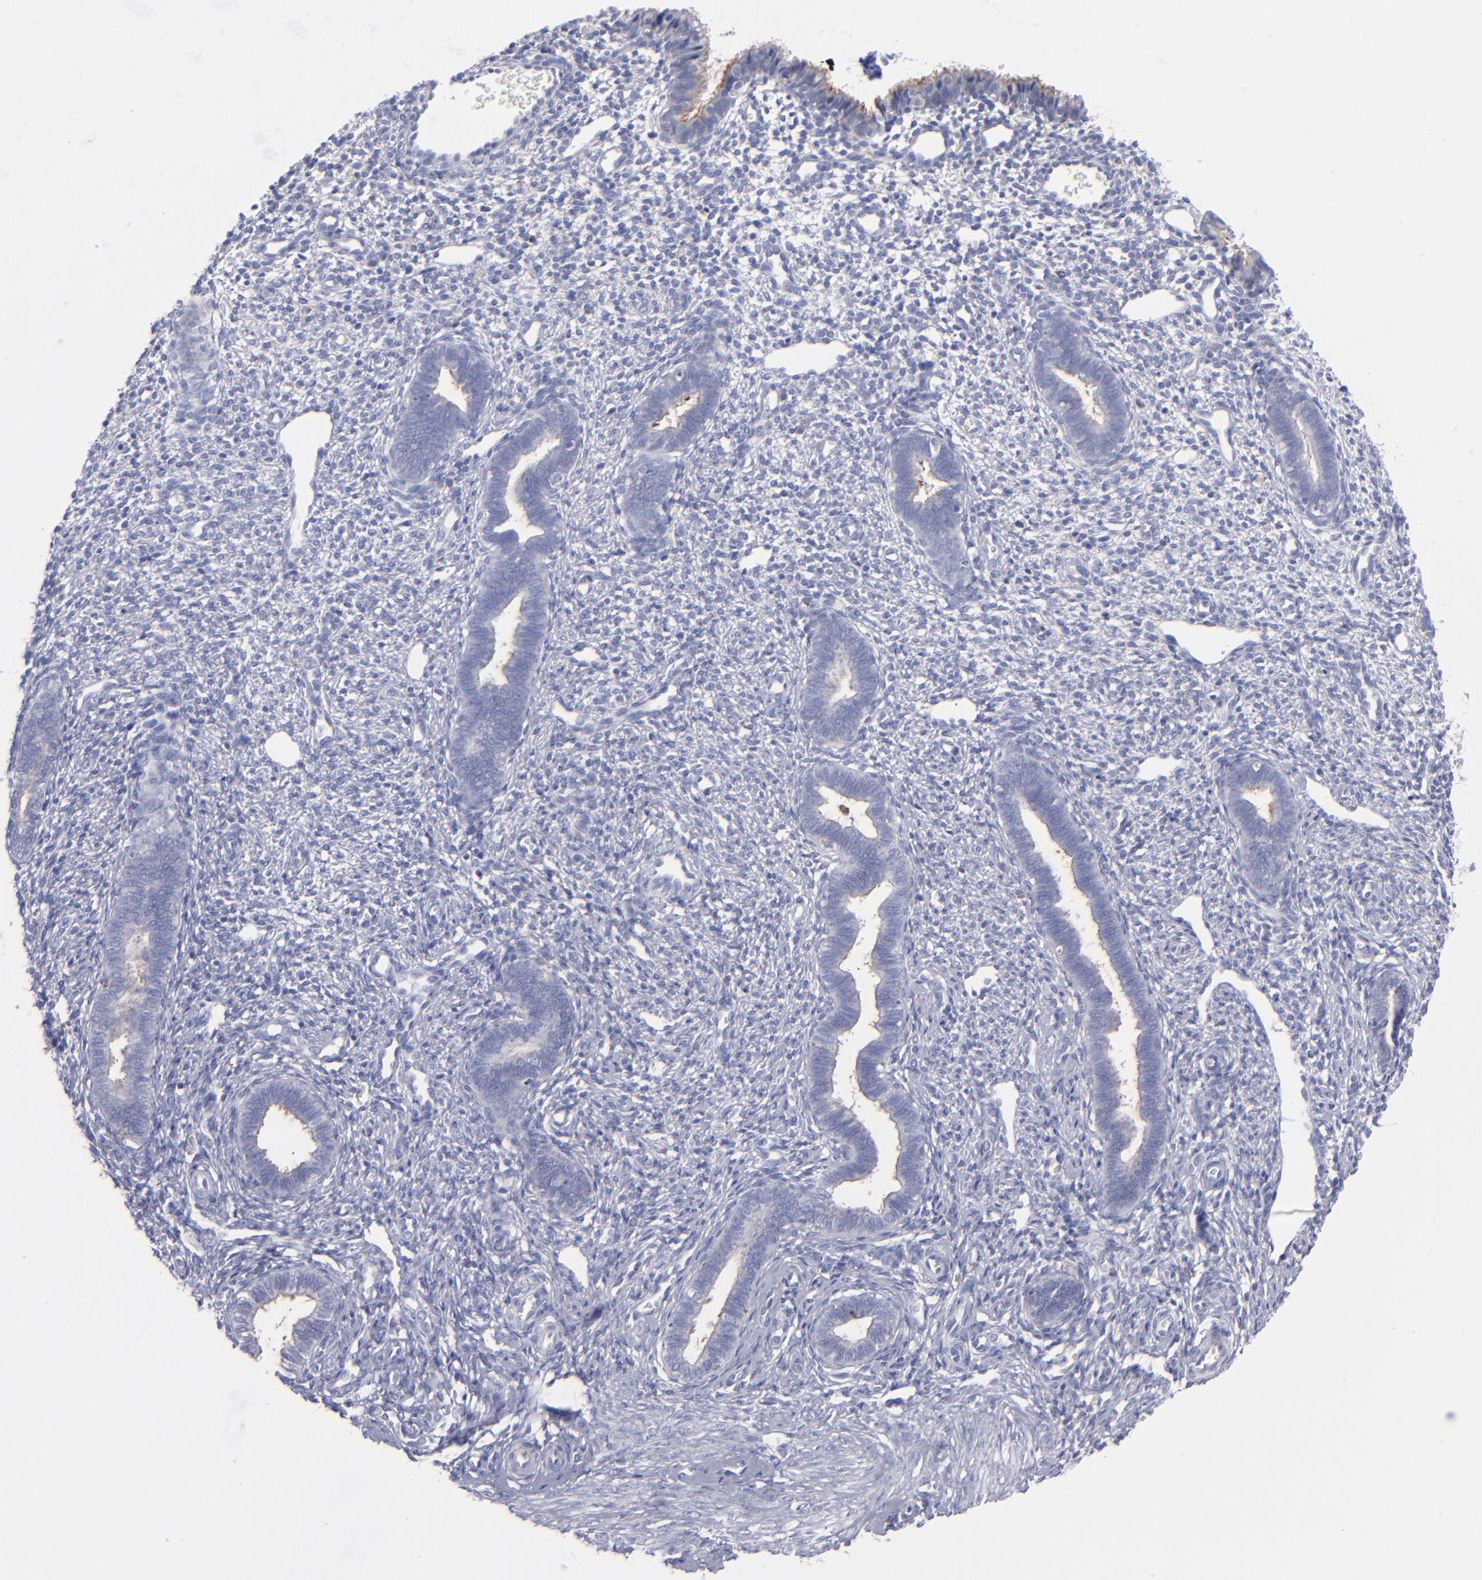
{"staining": {"intensity": "negative", "quantity": "none", "location": "none"}, "tissue": "endometrium", "cell_type": "Cells in endometrial stroma", "image_type": "normal", "snomed": [{"axis": "morphology", "description": "Normal tissue, NOS"}, {"axis": "topography", "description": "Endometrium"}], "caption": "Immunohistochemical staining of normal endometrium shows no significant staining in cells in endometrial stroma.", "gene": "MFGE8", "patient": {"sex": "female", "age": 27}}